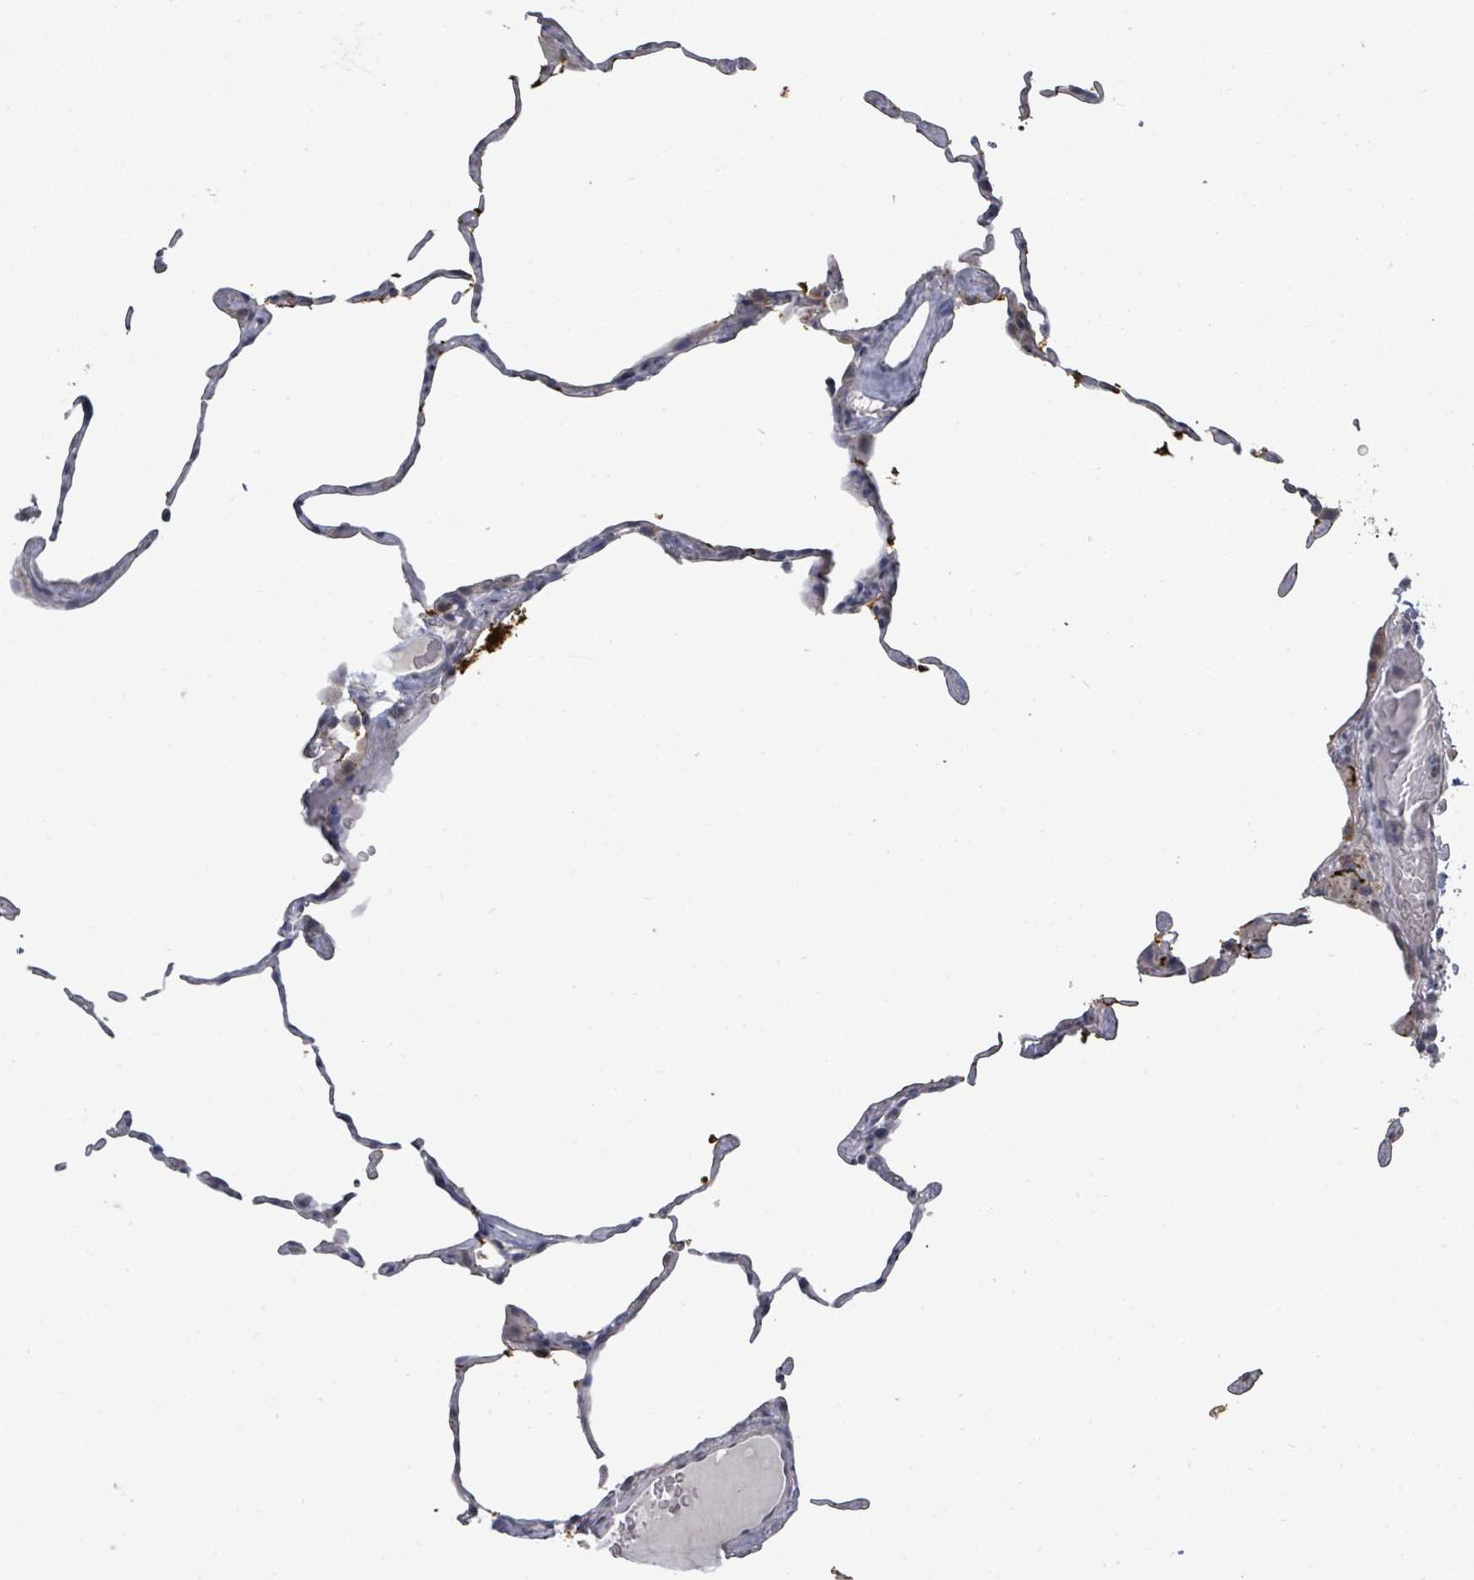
{"staining": {"intensity": "negative", "quantity": "none", "location": "none"}, "tissue": "lung", "cell_type": "Alveolar cells", "image_type": "normal", "snomed": [{"axis": "morphology", "description": "Normal tissue, NOS"}, {"axis": "topography", "description": "Lung"}], "caption": "The photomicrograph exhibits no significant staining in alveolar cells of lung.", "gene": "ASB12", "patient": {"sex": "female", "age": 57}}